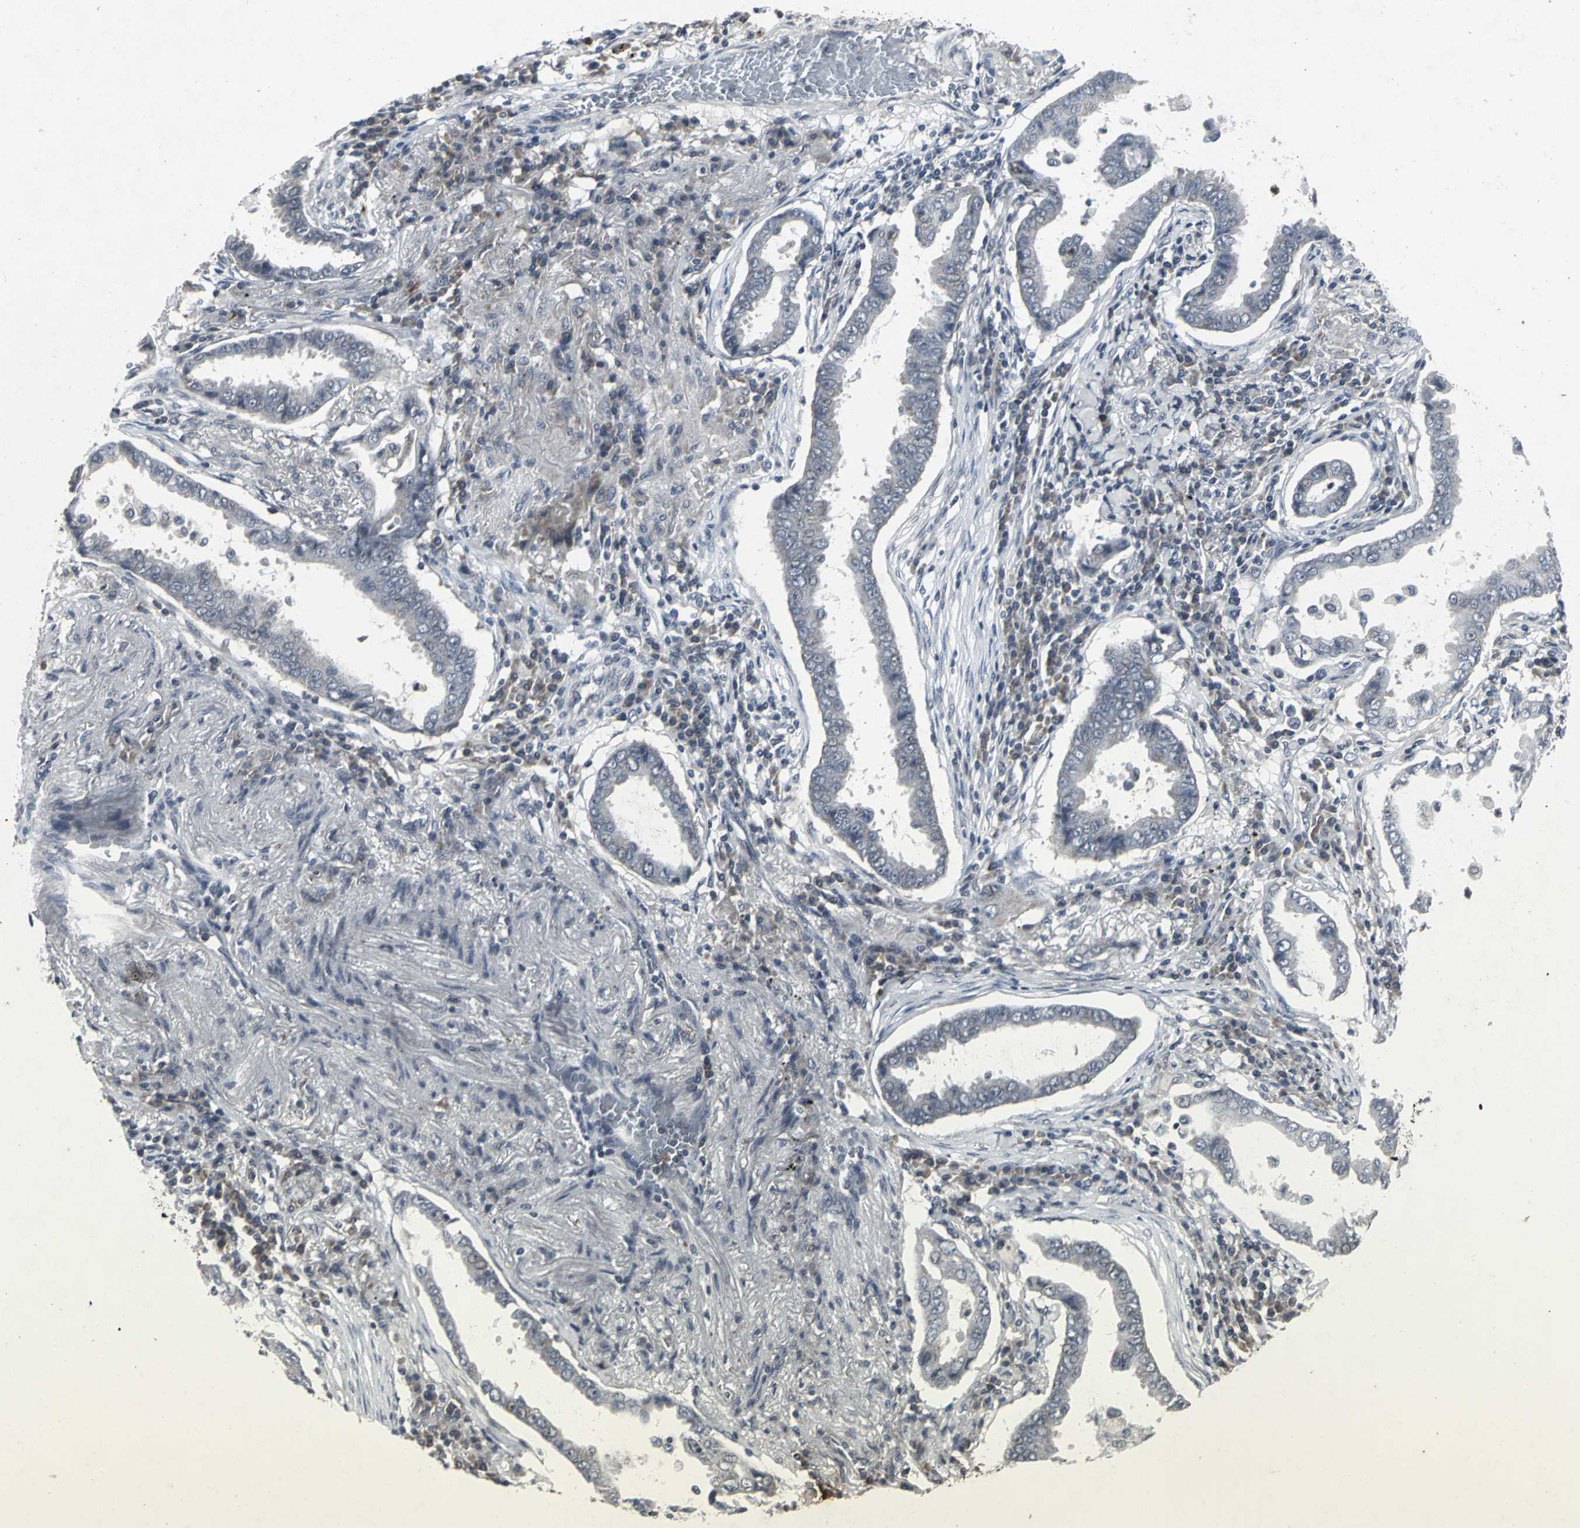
{"staining": {"intensity": "negative", "quantity": "none", "location": "none"}, "tissue": "lung cancer", "cell_type": "Tumor cells", "image_type": "cancer", "snomed": [{"axis": "morphology", "description": "Normal tissue, NOS"}, {"axis": "morphology", "description": "Inflammation, NOS"}, {"axis": "morphology", "description": "Adenocarcinoma, NOS"}, {"axis": "topography", "description": "Lung"}], "caption": "An immunohistochemistry histopathology image of adenocarcinoma (lung) is shown. There is no staining in tumor cells of adenocarcinoma (lung). (Brightfield microscopy of DAB immunohistochemistry at high magnification).", "gene": "BMP4", "patient": {"sex": "female", "age": 64}}